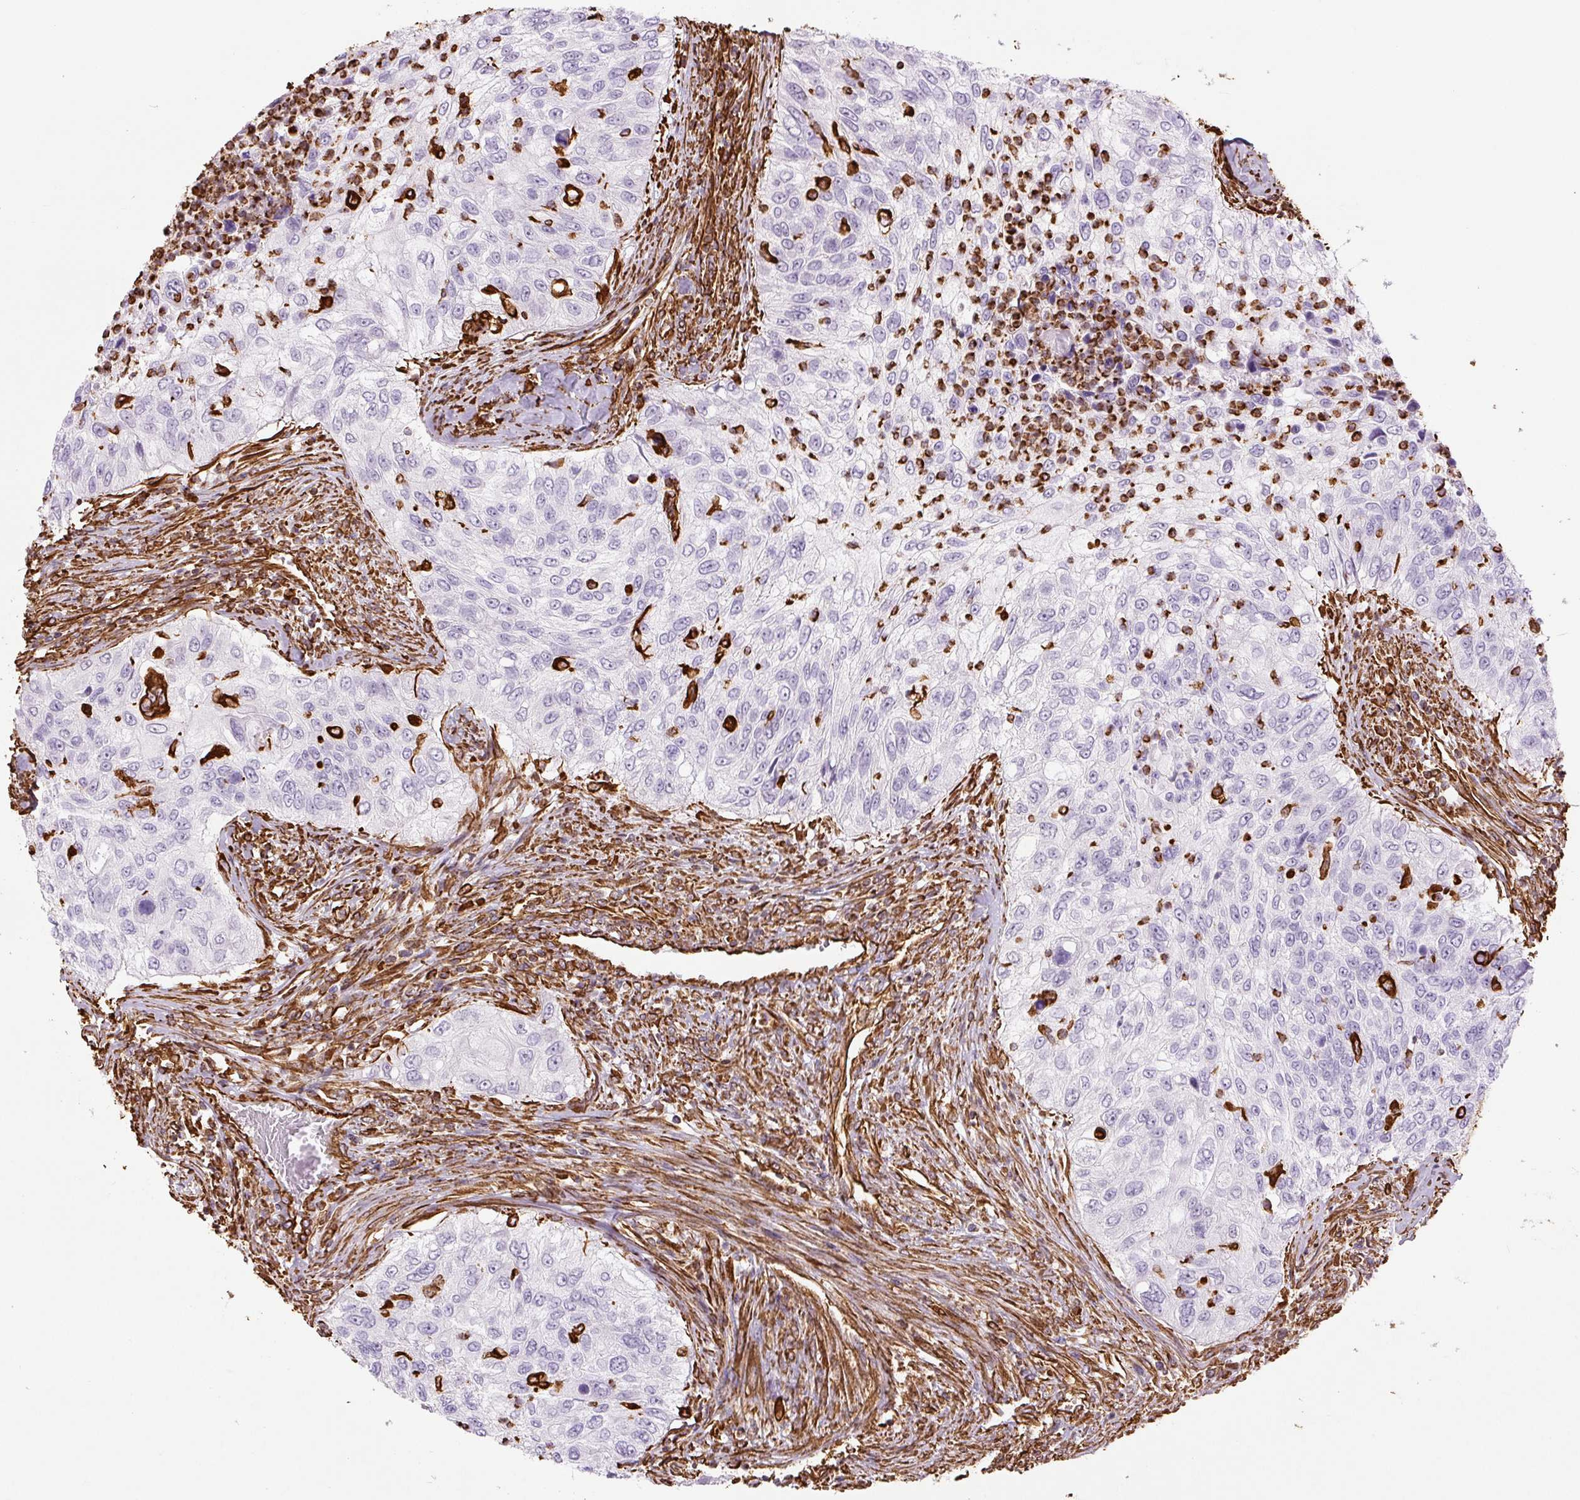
{"staining": {"intensity": "negative", "quantity": "none", "location": "none"}, "tissue": "urothelial cancer", "cell_type": "Tumor cells", "image_type": "cancer", "snomed": [{"axis": "morphology", "description": "Urothelial carcinoma, High grade"}, {"axis": "topography", "description": "Urinary bladder"}], "caption": "The photomicrograph reveals no significant positivity in tumor cells of urothelial cancer.", "gene": "VIM", "patient": {"sex": "female", "age": 60}}